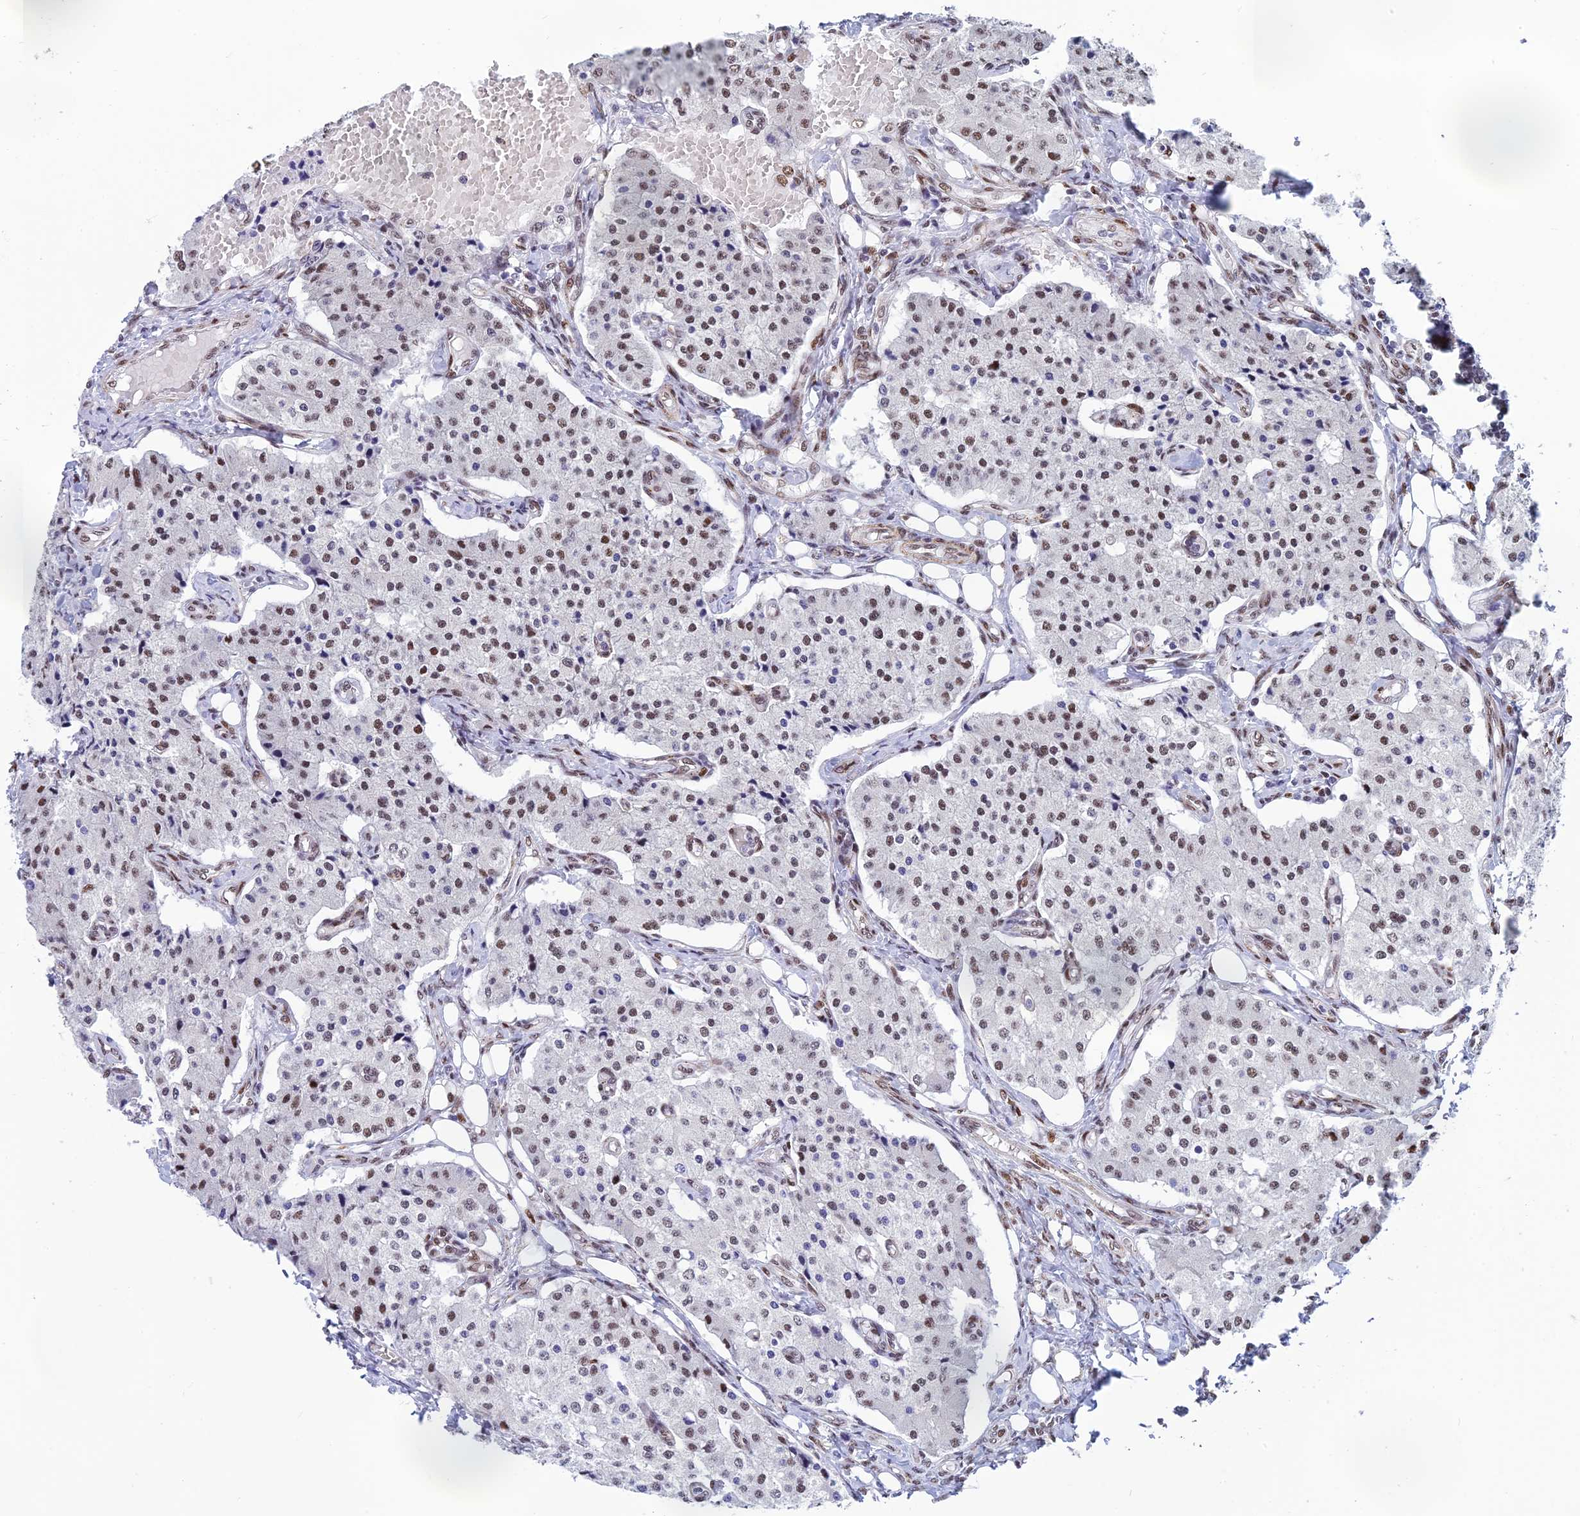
{"staining": {"intensity": "moderate", "quantity": "25%-75%", "location": "nuclear"}, "tissue": "carcinoid", "cell_type": "Tumor cells", "image_type": "cancer", "snomed": [{"axis": "morphology", "description": "Carcinoid, malignant, NOS"}, {"axis": "topography", "description": "Colon"}], "caption": "Protein positivity by IHC displays moderate nuclear staining in about 25%-75% of tumor cells in malignant carcinoid.", "gene": "CLK4", "patient": {"sex": "female", "age": 52}}